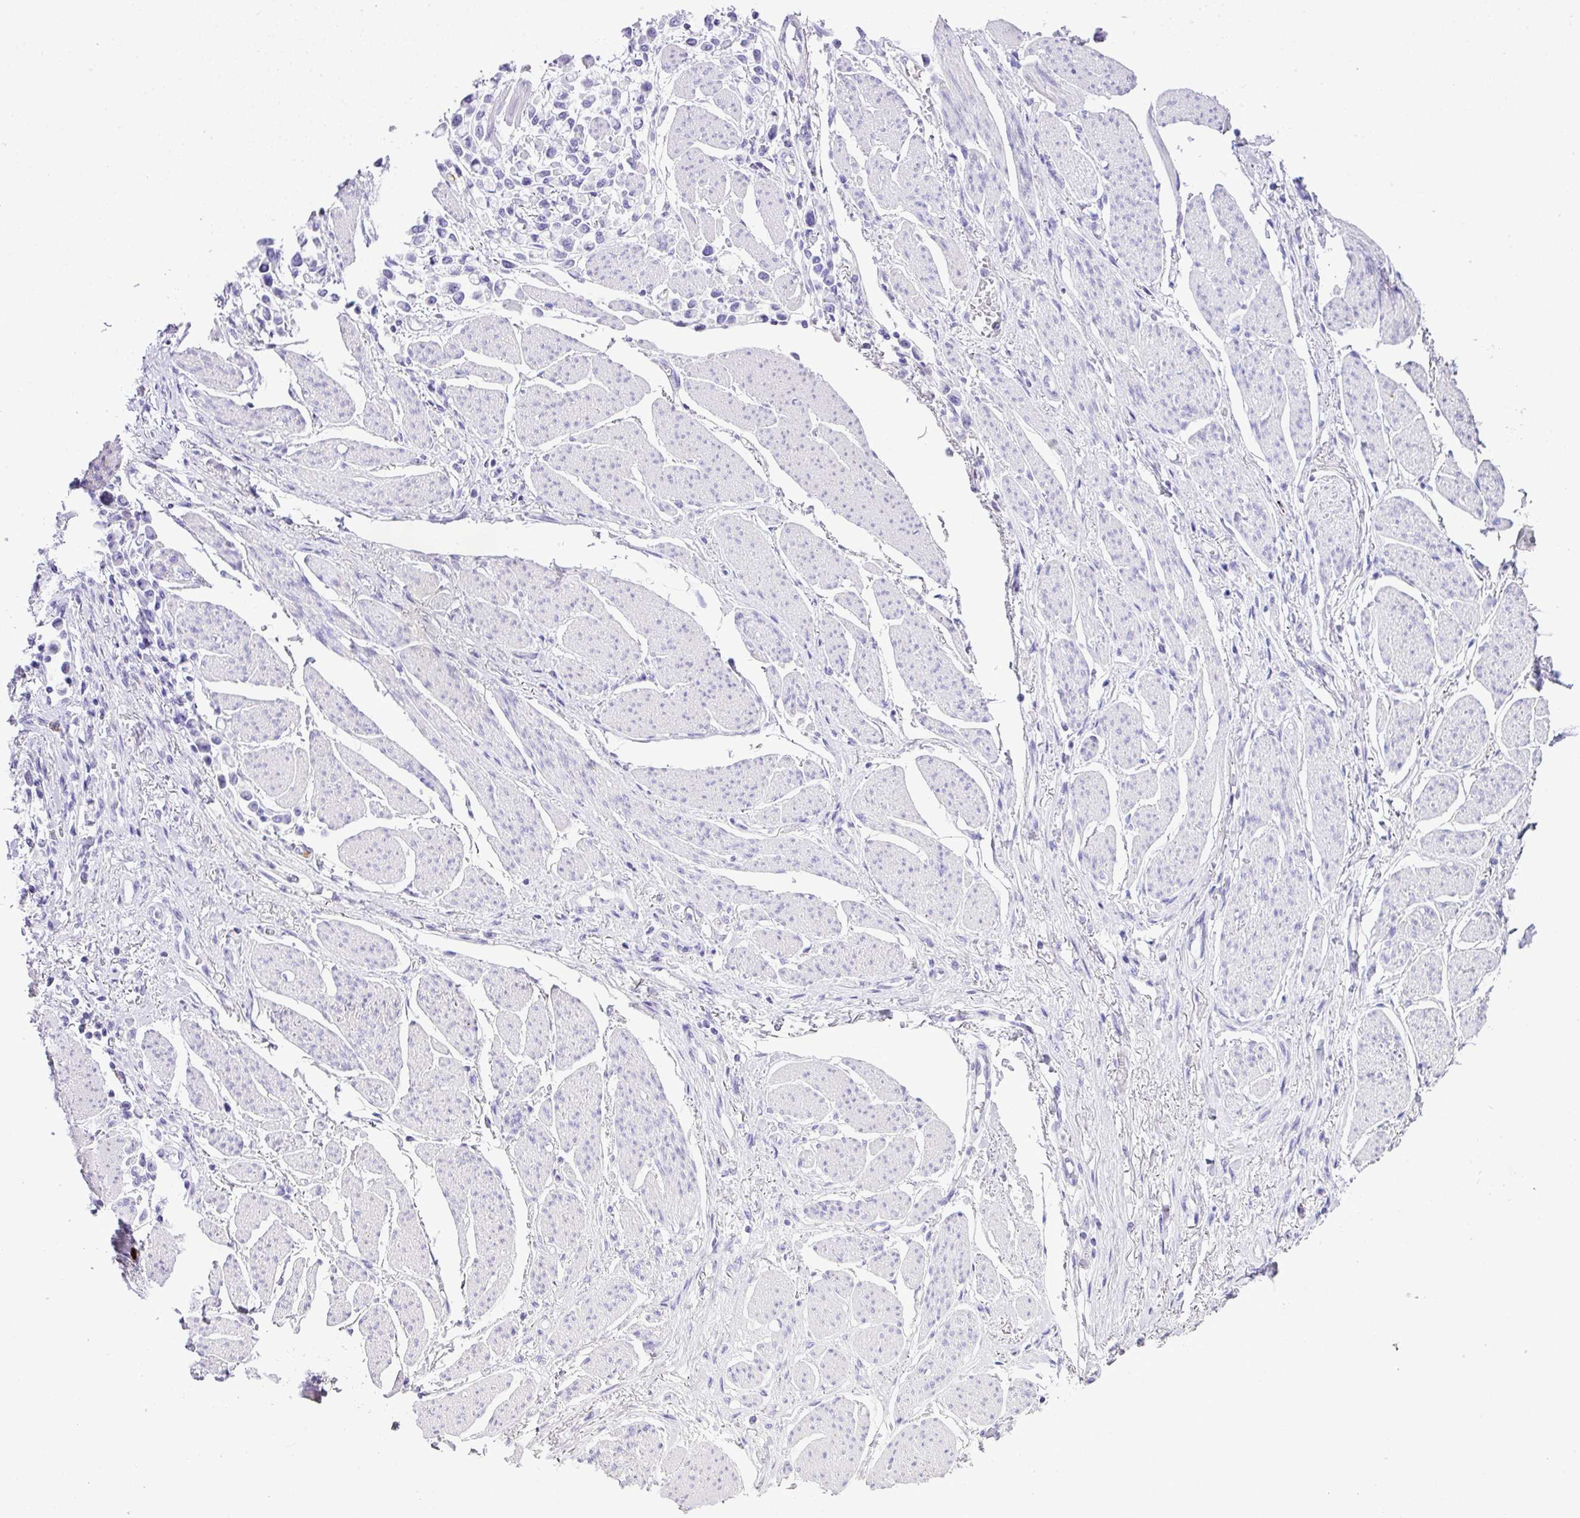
{"staining": {"intensity": "negative", "quantity": "none", "location": "none"}, "tissue": "stomach cancer", "cell_type": "Tumor cells", "image_type": "cancer", "snomed": [{"axis": "morphology", "description": "Adenocarcinoma, NOS"}, {"axis": "topography", "description": "Stomach"}], "caption": "Tumor cells are negative for protein expression in human stomach adenocarcinoma.", "gene": "RCAN2", "patient": {"sex": "female", "age": 81}}